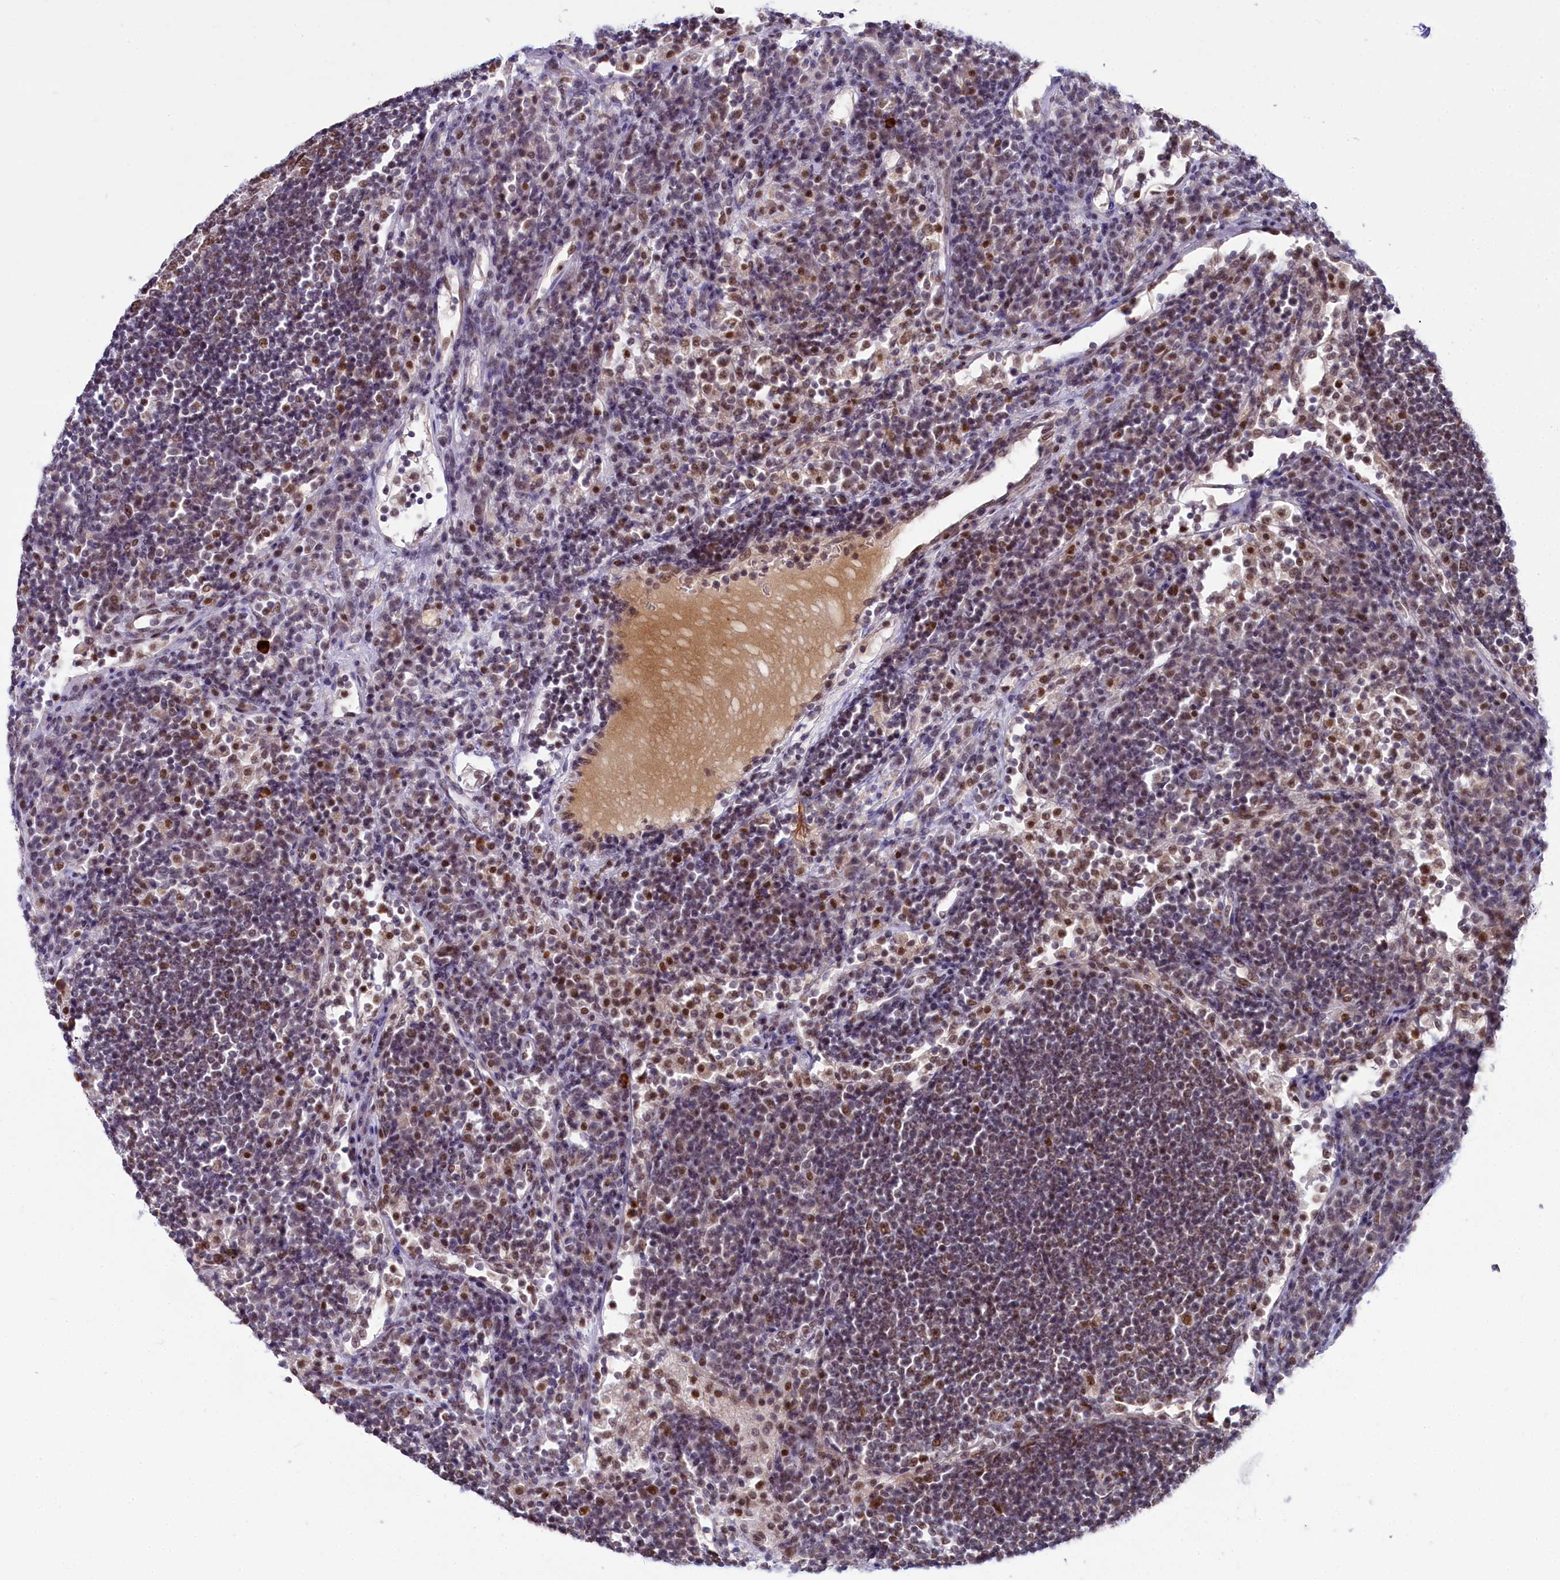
{"staining": {"intensity": "moderate", "quantity": ">75%", "location": "nuclear"}, "tissue": "lymph node", "cell_type": "Germinal center cells", "image_type": "normal", "snomed": [{"axis": "morphology", "description": "Normal tissue, NOS"}, {"axis": "topography", "description": "Lymph node"}], "caption": "The immunohistochemical stain labels moderate nuclear expression in germinal center cells of benign lymph node.", "gene": "PPHLN1", "patient": {"sex": "female", "age": 53}}